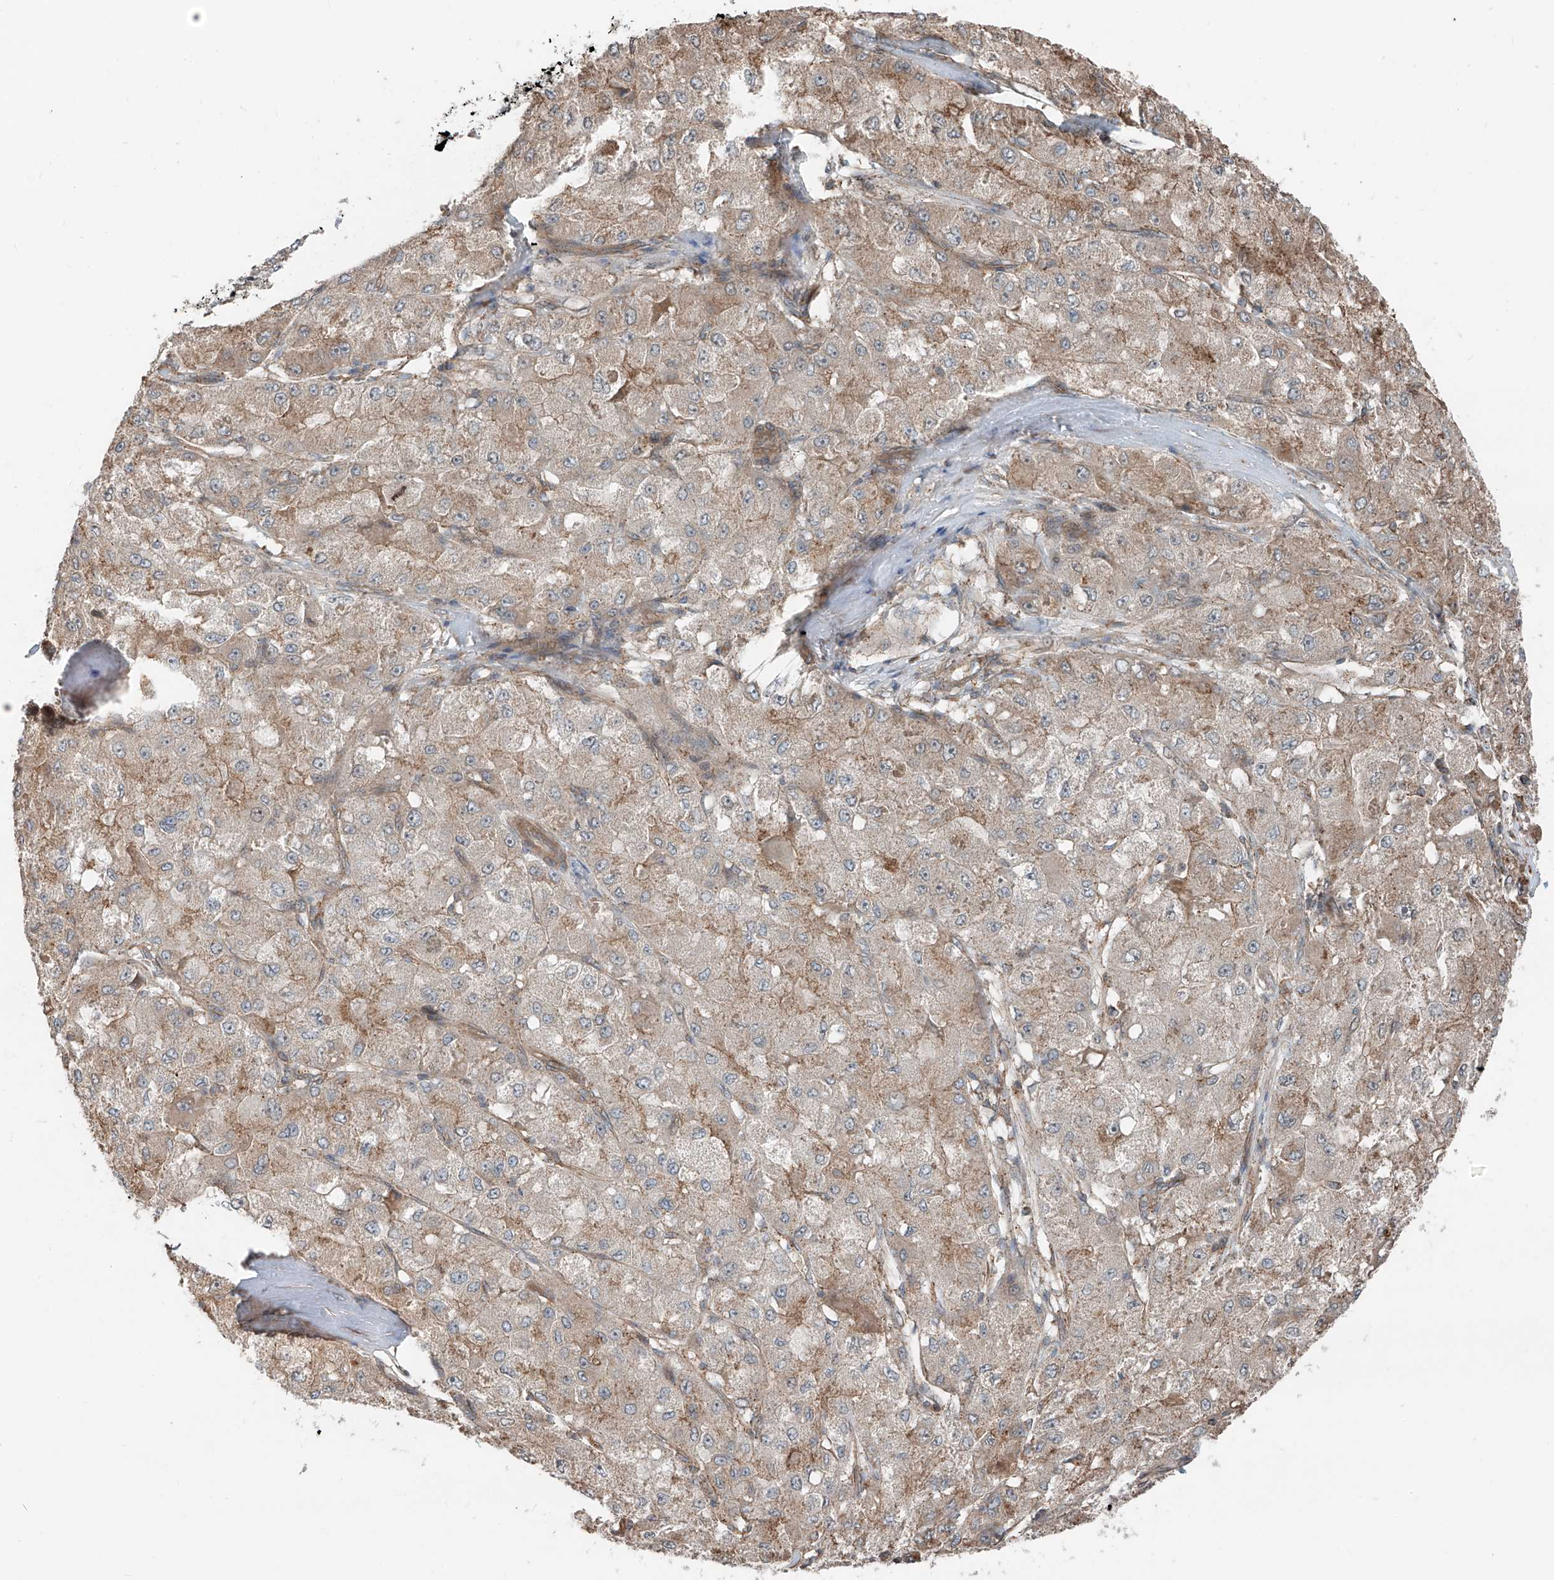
{"staining": {"intensity": "weak", "quantity": "25%-75%", "location": "cytoplasmic/membranous"}, "tissue": "liver cancer", "cell_type": "Tumor cells", "image_type": "cancer", "snomed": [{"axis": "morphology", "description": "Carcinoma, Hepatocellular, NOS"}, {"axis": "topography", "description": "Liver"}], "caption": "Immunohistochemical staining of hepatocellular carcinoma (liver) shows low levels of weak cytoplasmic/membranous protein expression in approximately 25%-75% of tumor cells.", "gene": "CEP162", "patient": {"sex": "male", "age": 80}}